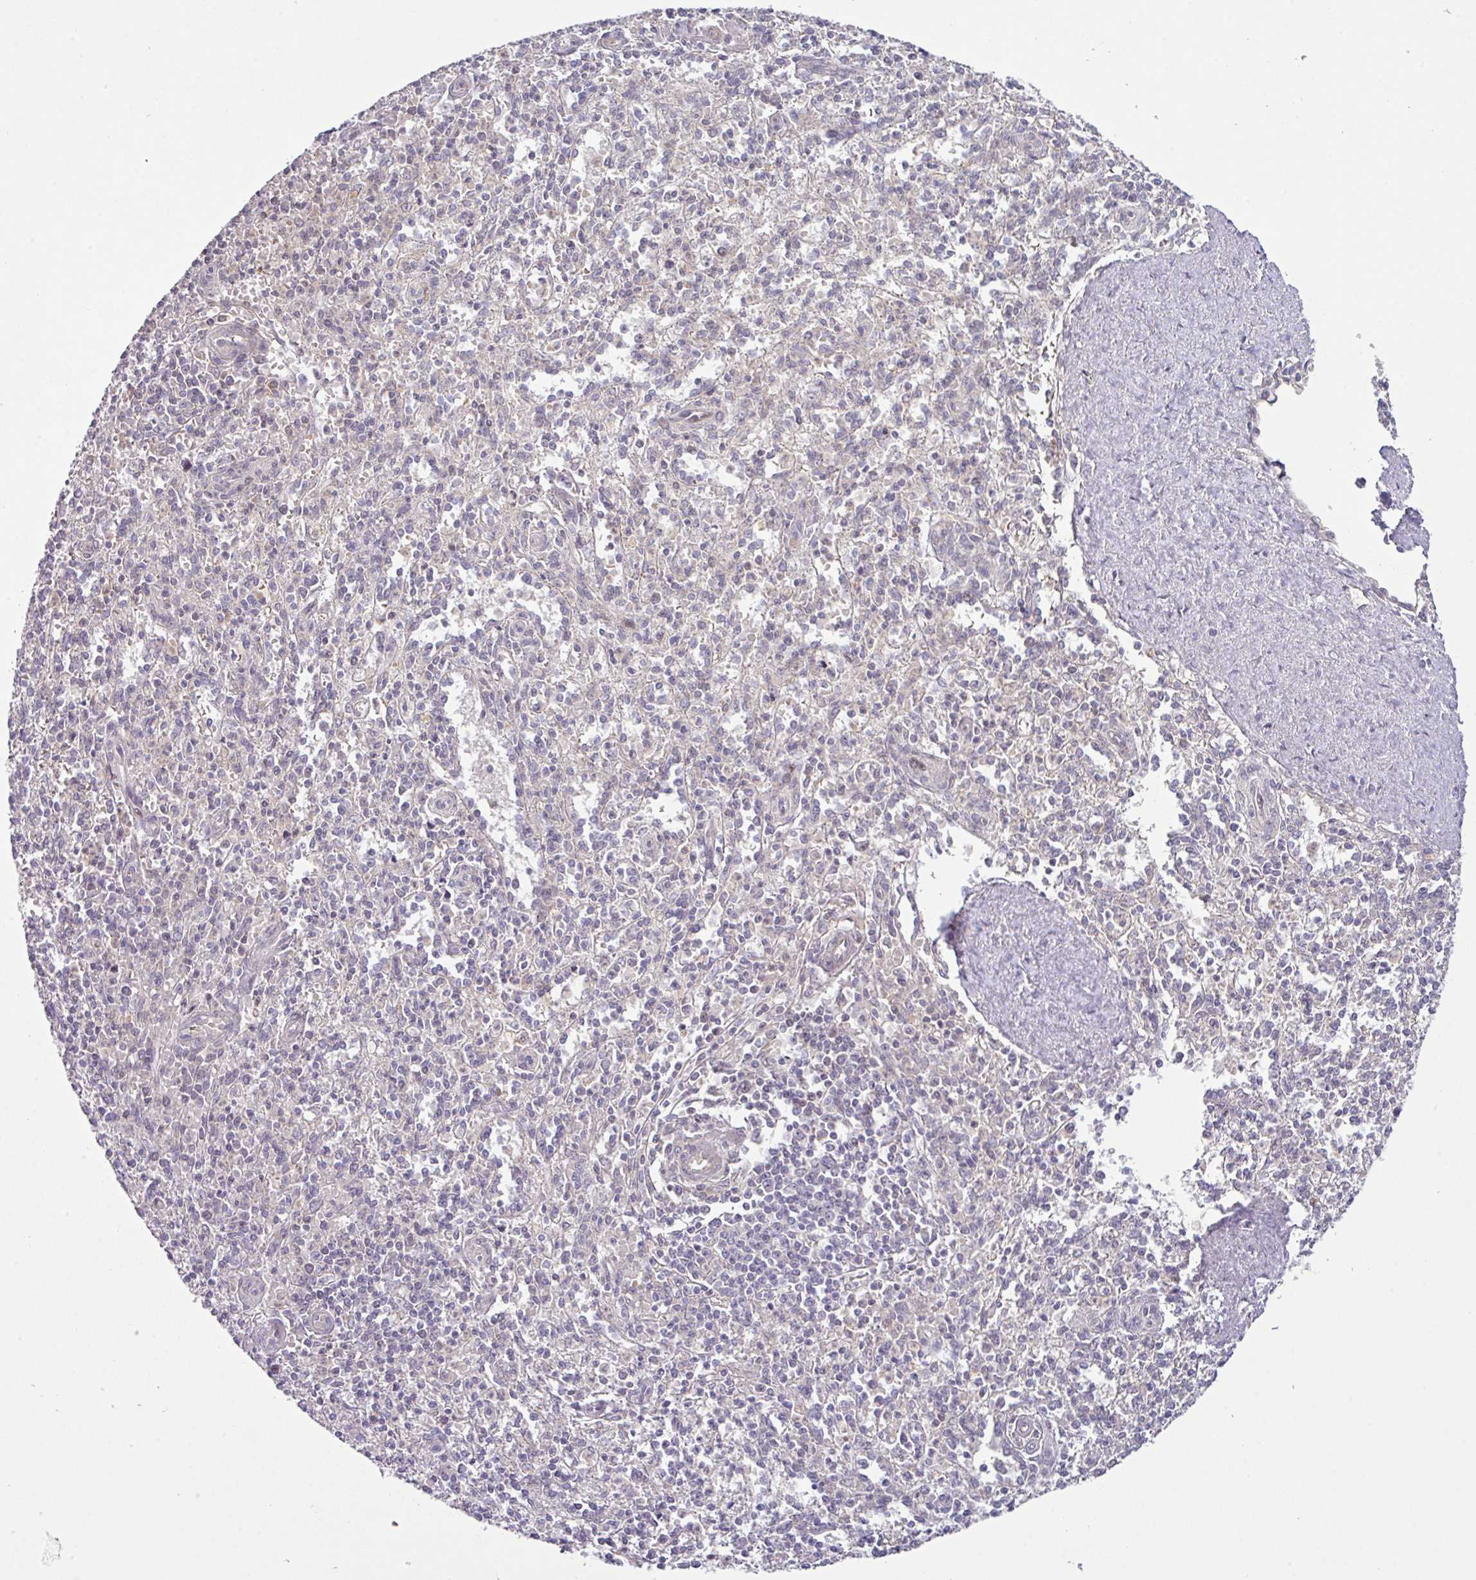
{"staining": {"intensity": "moderate", "quantity": "<25%", "location": "nuclear"}, "tissue": "spleen", "cell_type": "Cells in red pulp", "image_type": "normal", "snomed": [{"axis": "morphology", "description": "Normal tissue, NOS"}, {"axis": "topography", "description": "Spleen"}], "caption": "DAB (3,3'-diaminobenzidine) immunohistochemical staining of normal human spleen displays moderate nuclear protein expression in approximately <25% of cells in red pulp.", "gene": "STAT5A", "patient": {"sex": "female", "age": 70}}